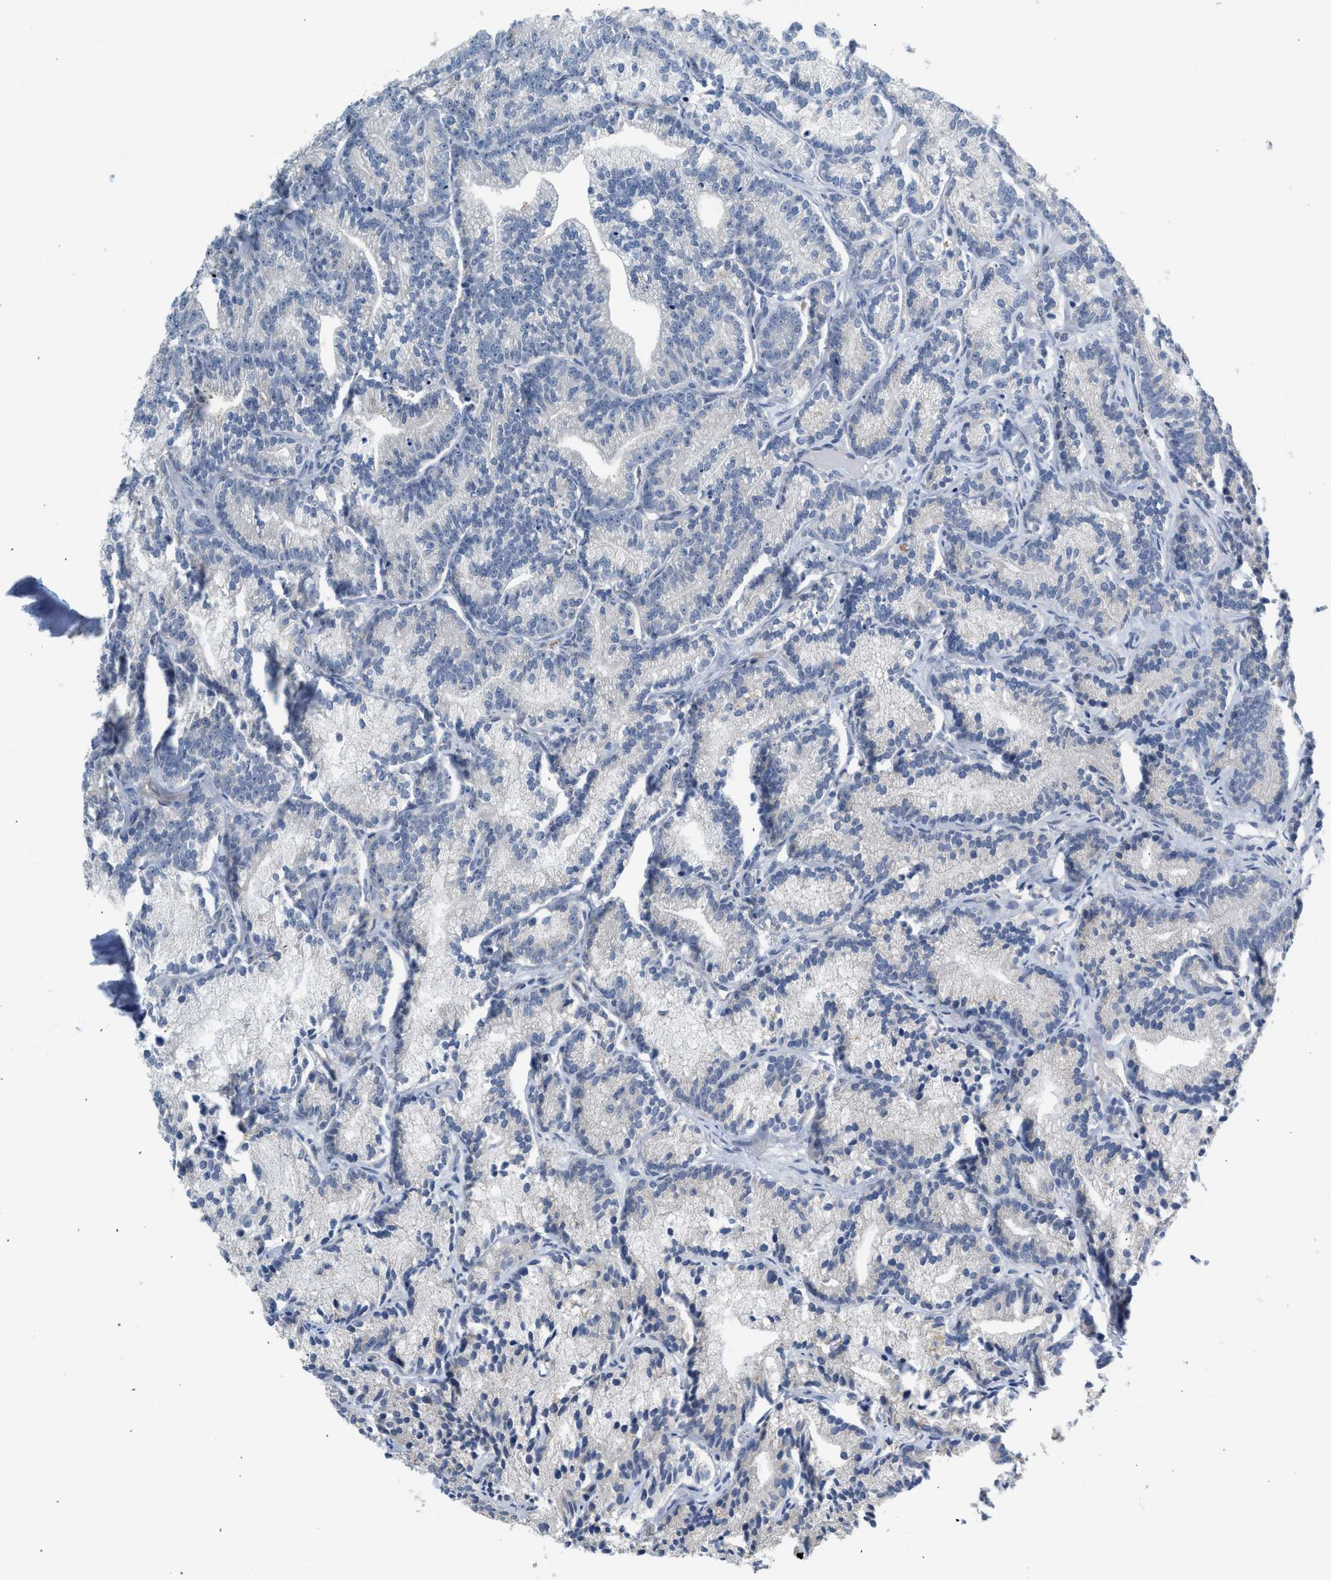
{"staining": {"intensity": "negative", "quantity": "none", "location": "none"}, "tissue": "prostate cancer", "cell_type": "Tumor cells", "image_type": "cancer", "snomed": [{"axis": "morphology", "description": "Adenocarcinoma, Low grade"}, {"axis": "topography", "description": "Prostate"}], "caption": "DAB immunohistochemical staining of prostate adenocarcinoma (low-grade) shows no significant positivity in tumor cells.", "gene": "CSF3R", "patient": {"sex": "male", "age": 89}}